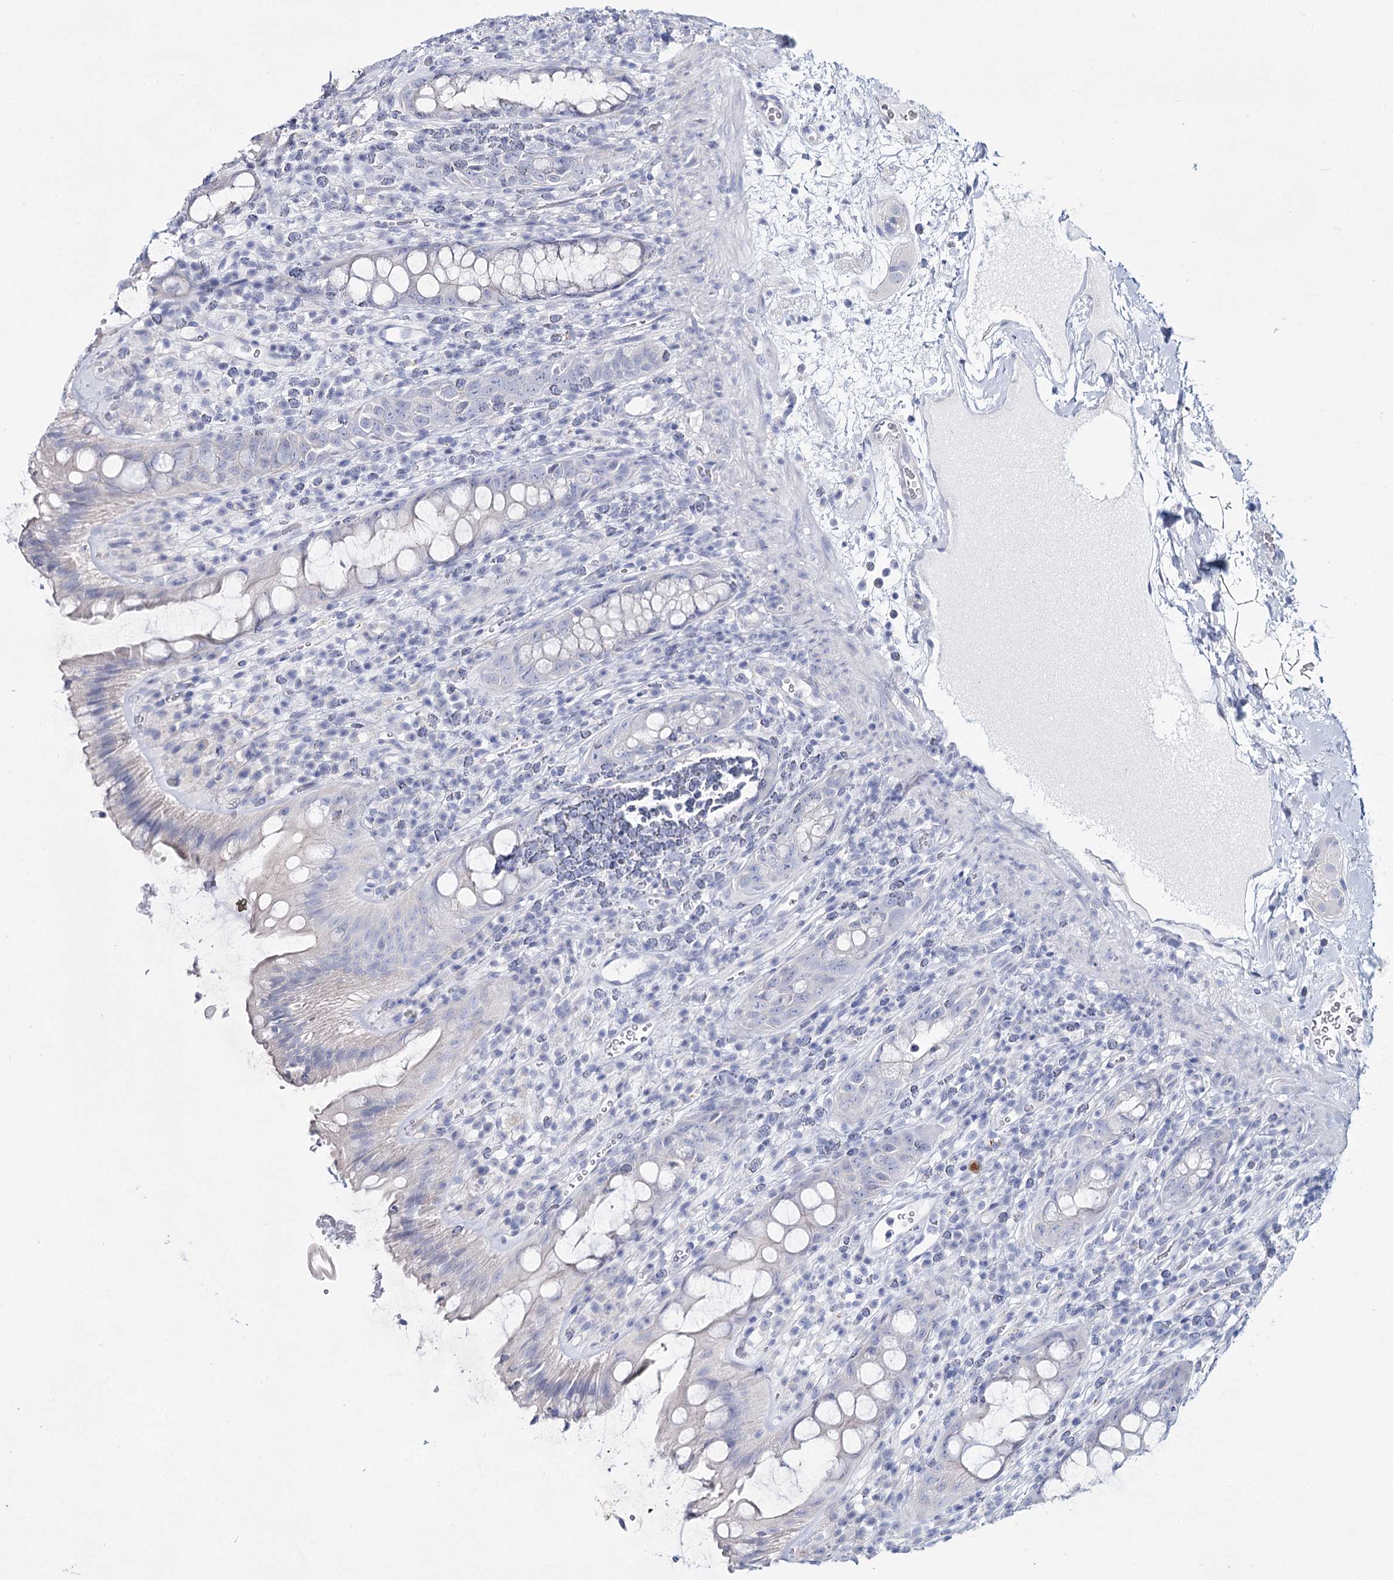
{"staining": {"intensity": "negative", "quantity": "none", "location": "none"}, "tissue": "rectum", "cell_type": "Glandular cells", "image_type": "normal", "snomed": [{"axis": "morphology", "description": "Normal tissue, NOS"}, {"axis": "topography", "description": "Rectum"}], "caption": "An immunohistochemistry image of unremarkable rectum is shown. There is no staining in glandular cells of rectum. (Brightfield microscopy of DAB (3,3'-diaminobenzidine) immunohistochemistry (IHC) at high magnification).", "gene": "SLC17A2", "patient": {"sex": "female", "age": 57}}